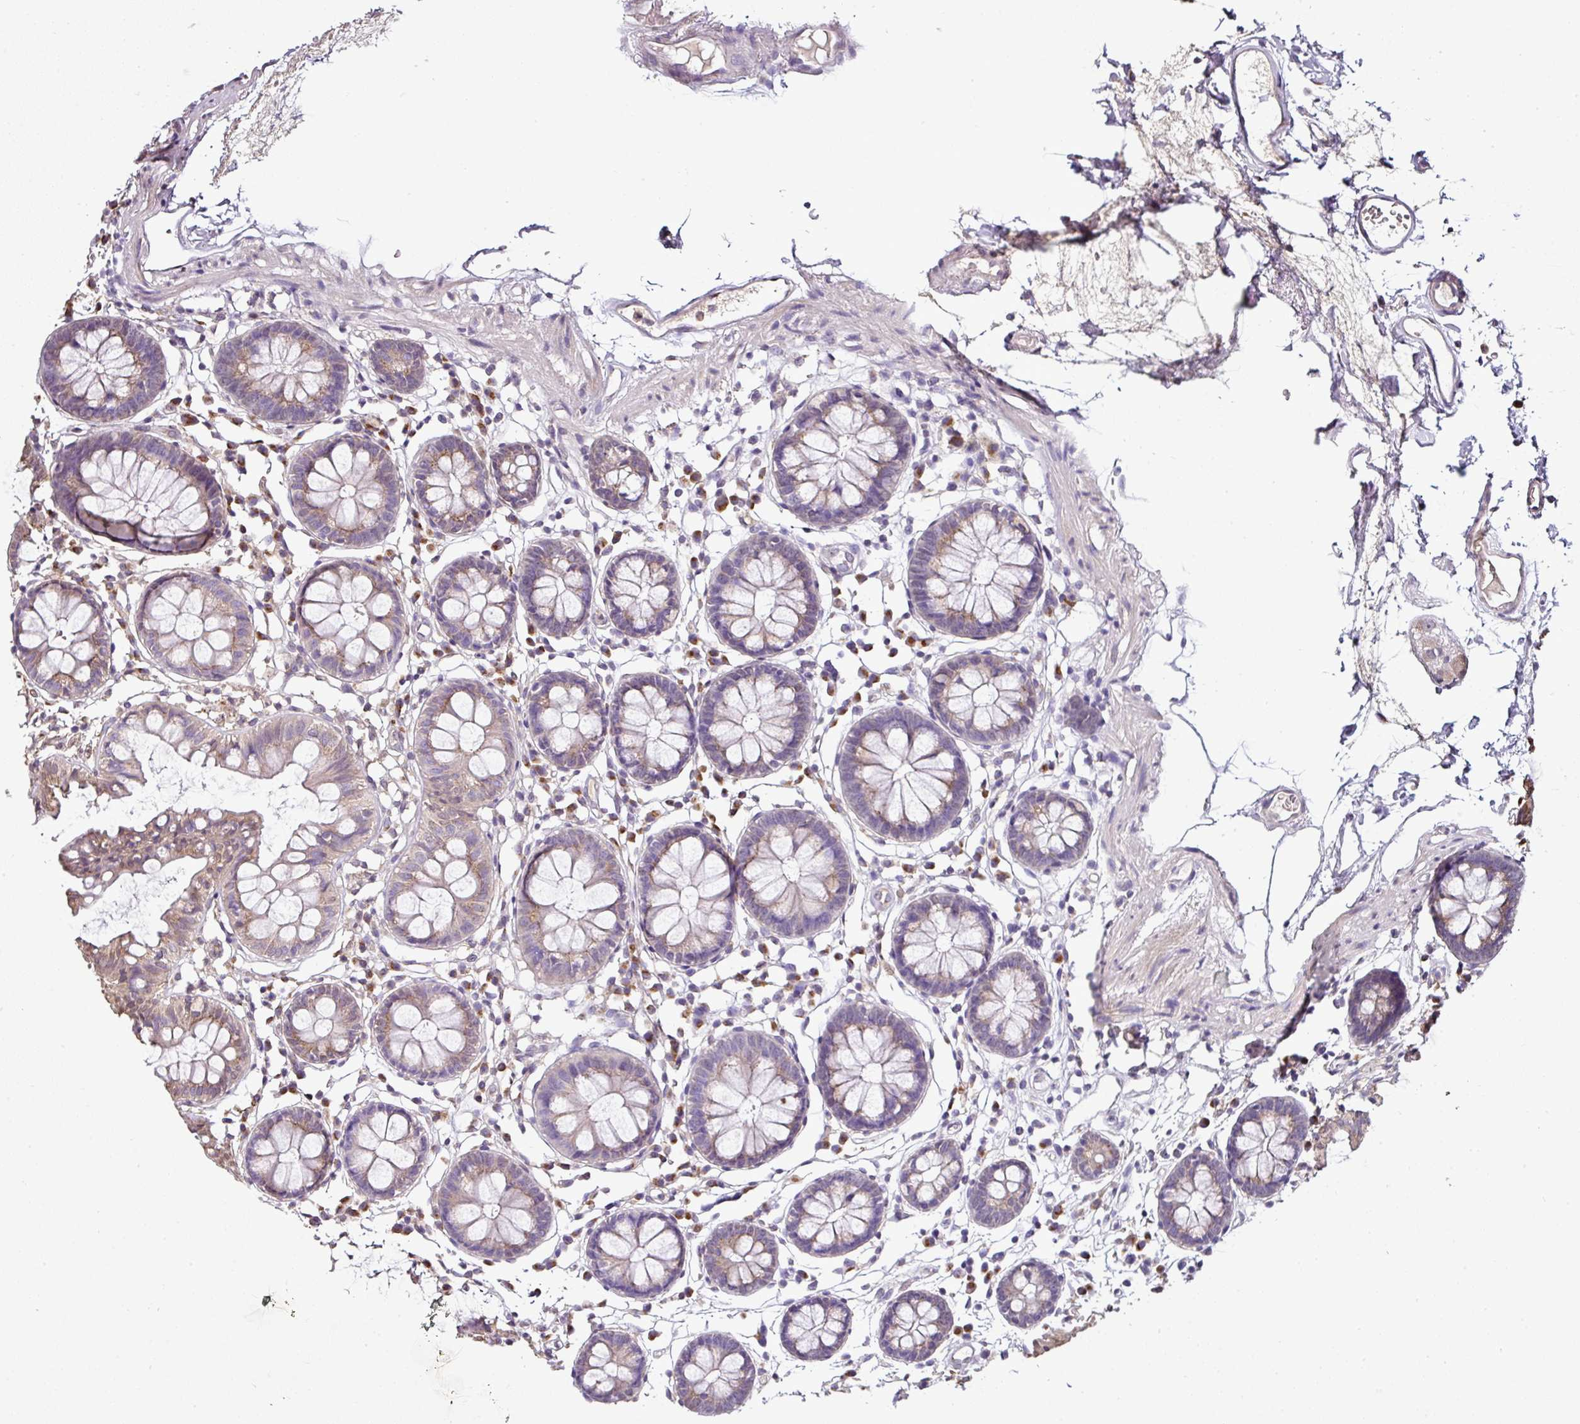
{"staining": {"intensity": "negative", "quantity": "none", "location": "none"}, "tissue": "colon", "cell_type": "Endothelial cells", "image_type": "normal", "snomed": [{"axis": "morphology", "description": "Normal tissue, NOS"}, {"axis": "topography", "description": "Colon"}], "caption": "This is an immunohistochemistry histopathology image of benign human colon. There is no staining in endothelial cells.", "gene": "JPH2", "patient": {"sex": "female", "age": 84}}